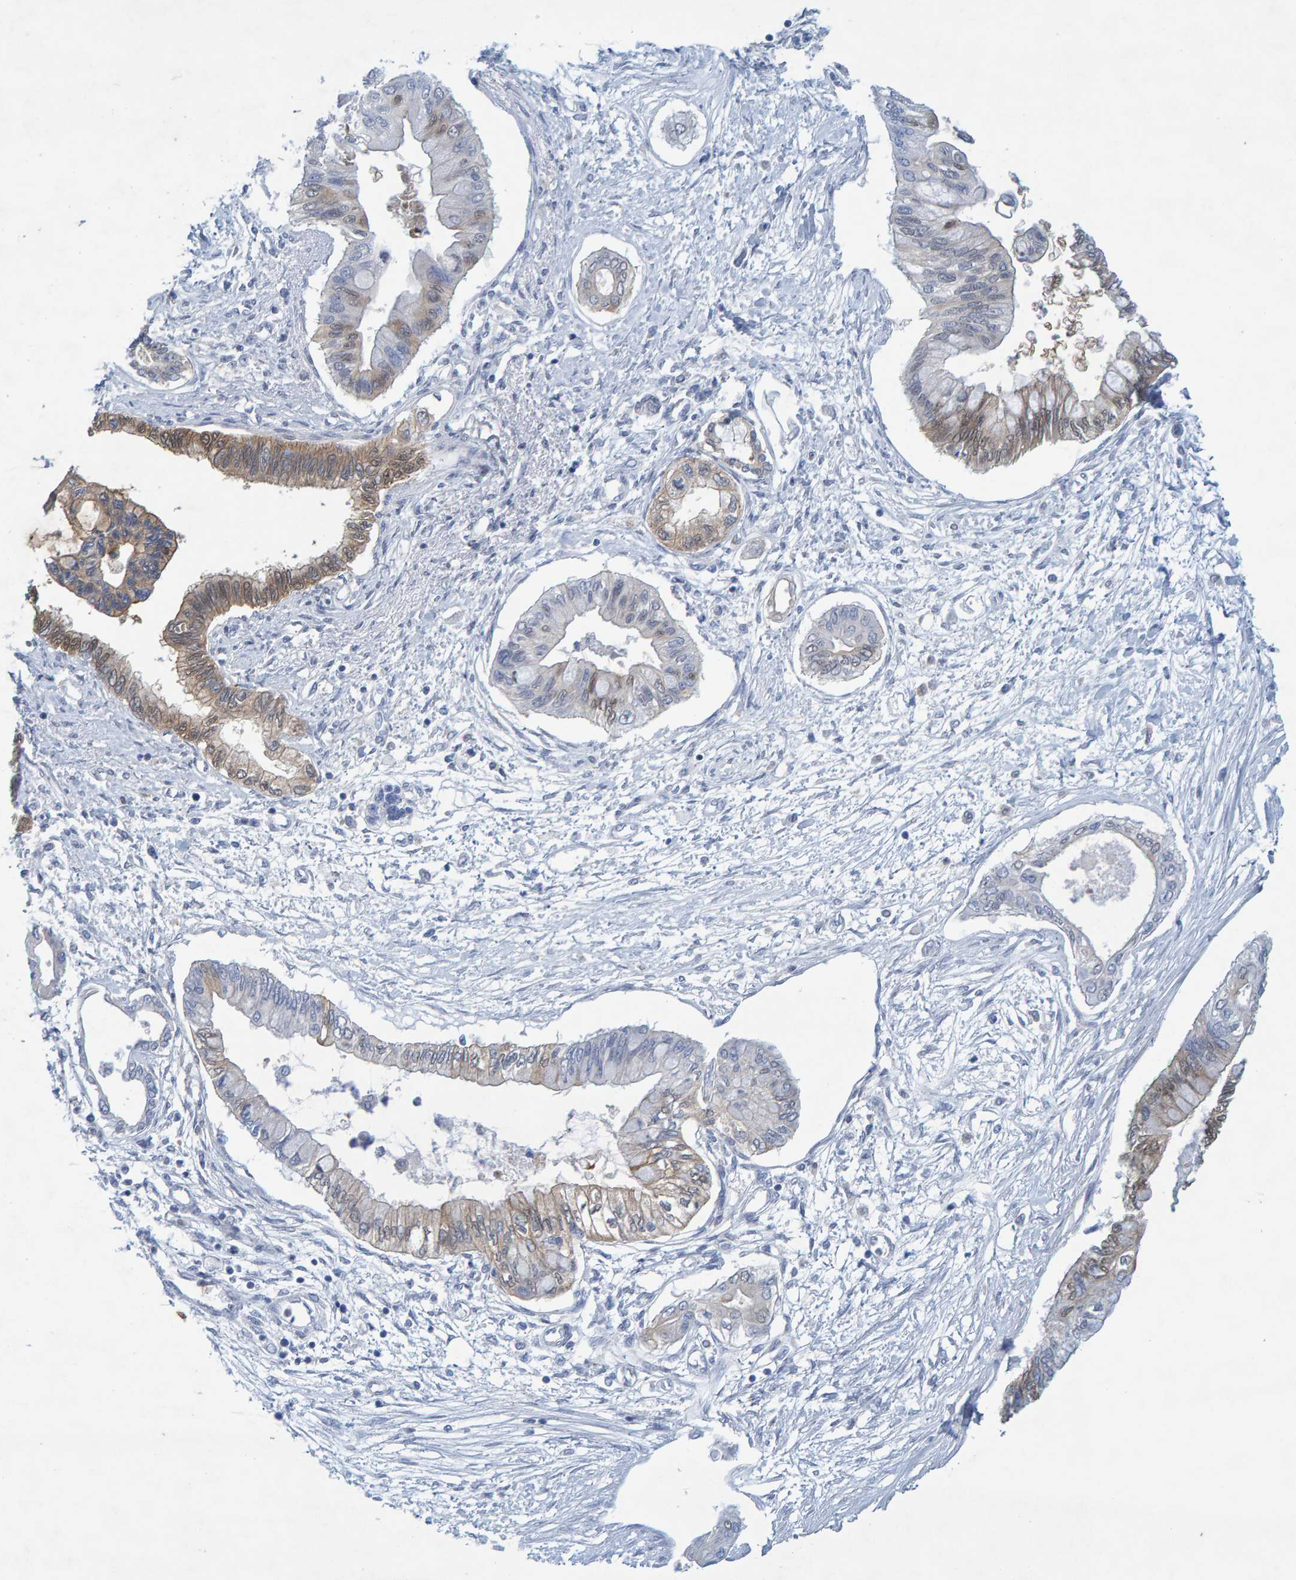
{"staining": {"intensity": "moderate", "quantity": "<25%", "location": "cytoplasmic/membranous"}, "tissue": "pancreatic cancer", "cell_type": "Tumor cells", "image_type": "cancer", "snomed": [{"axis": "morphology", "description": "Adenocarcinoma, NOS"}, {"axis": "topography", "description": "Pancreas"}], "caption": "Pancreatic cancer stained with immunohistochemistry (IHC) displays moderate cytoplasmic/membranous staining in approximately <25% of tumor cells. (DAB (3,3'-diaminobenzidine) IHC with brightfield microscopy, high magnification).", "gene": "ALAD", "patient": {"sex": "female", "age": 77}}